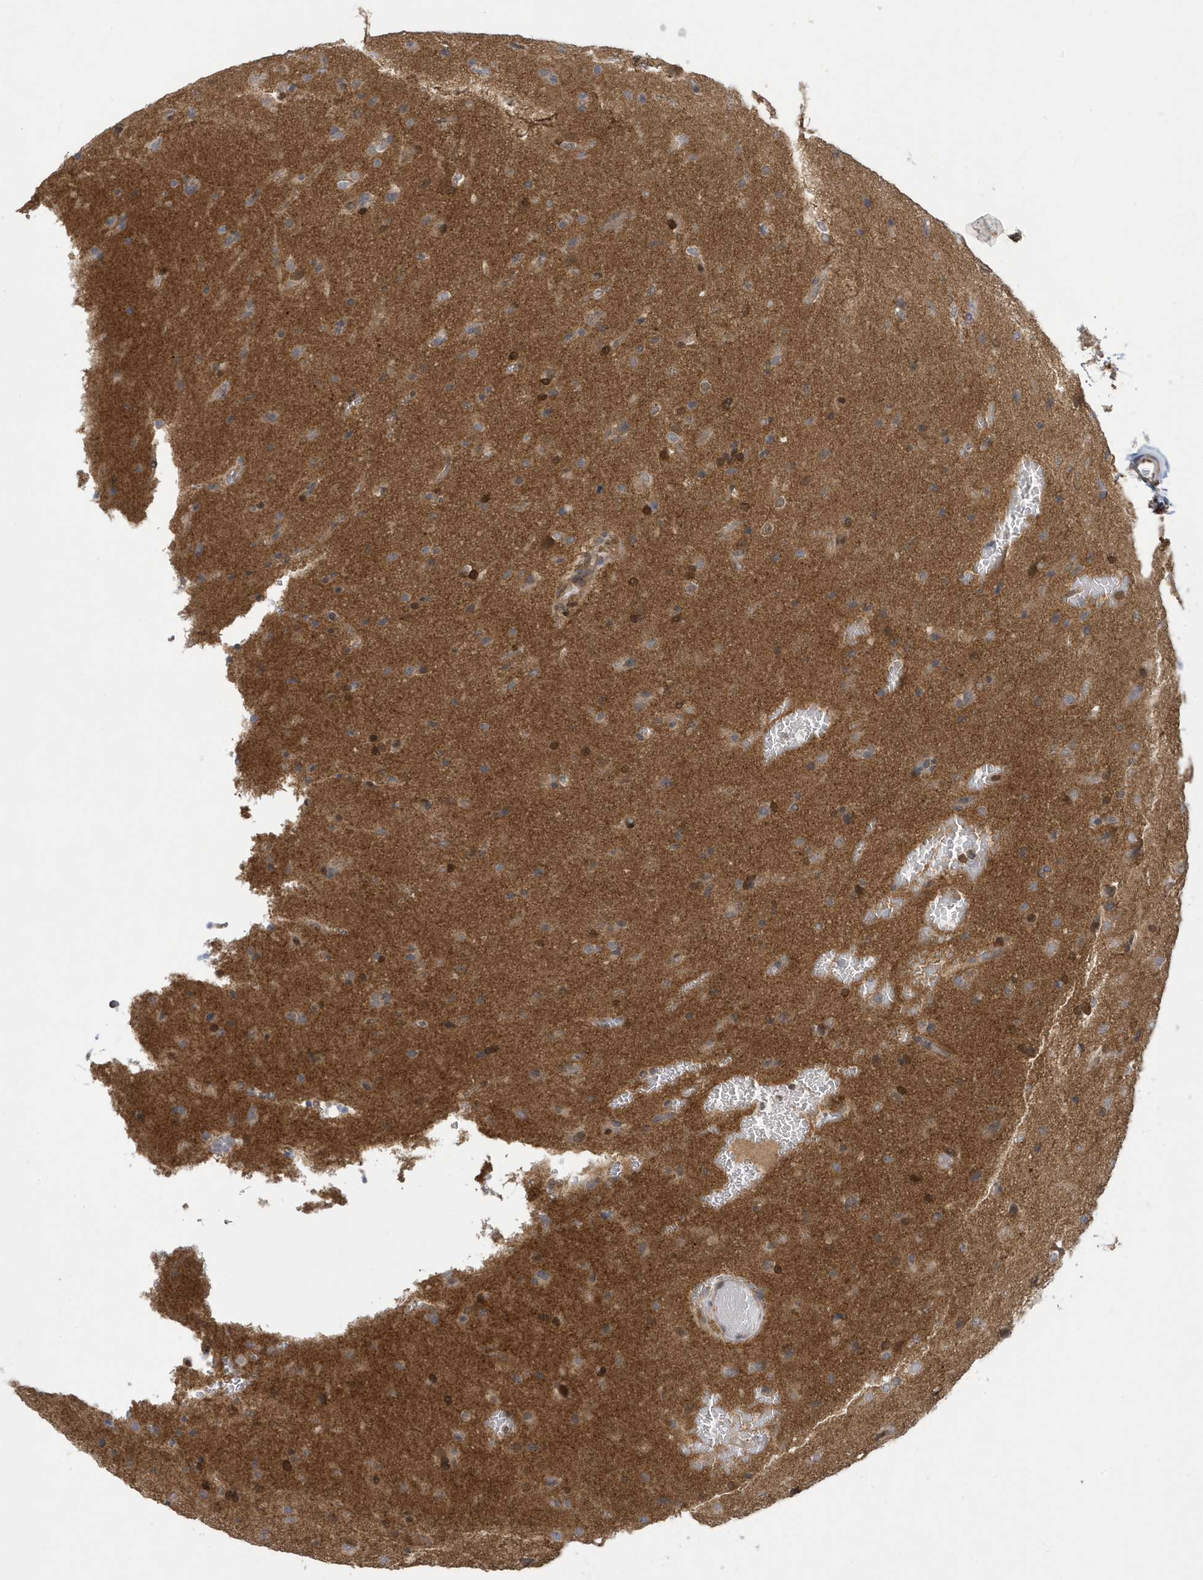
{"staining": {"intensity": "negative", "quantity": "none", "location": "none"}, "tissue": "glioma", "cell_type": "Tumor cells", "image_type": "cancer", "snomed": [{"axis": "morphology", "description": "Glioma, malignant, Low grade"}, {"axis": "topography", "description": "Brain"}], "caption": "Tumor cells show no significant protein staining in malignant glioma (low-grade).", "gene": "NCOA7", "patient": {"sex": "male", "age": 65}}